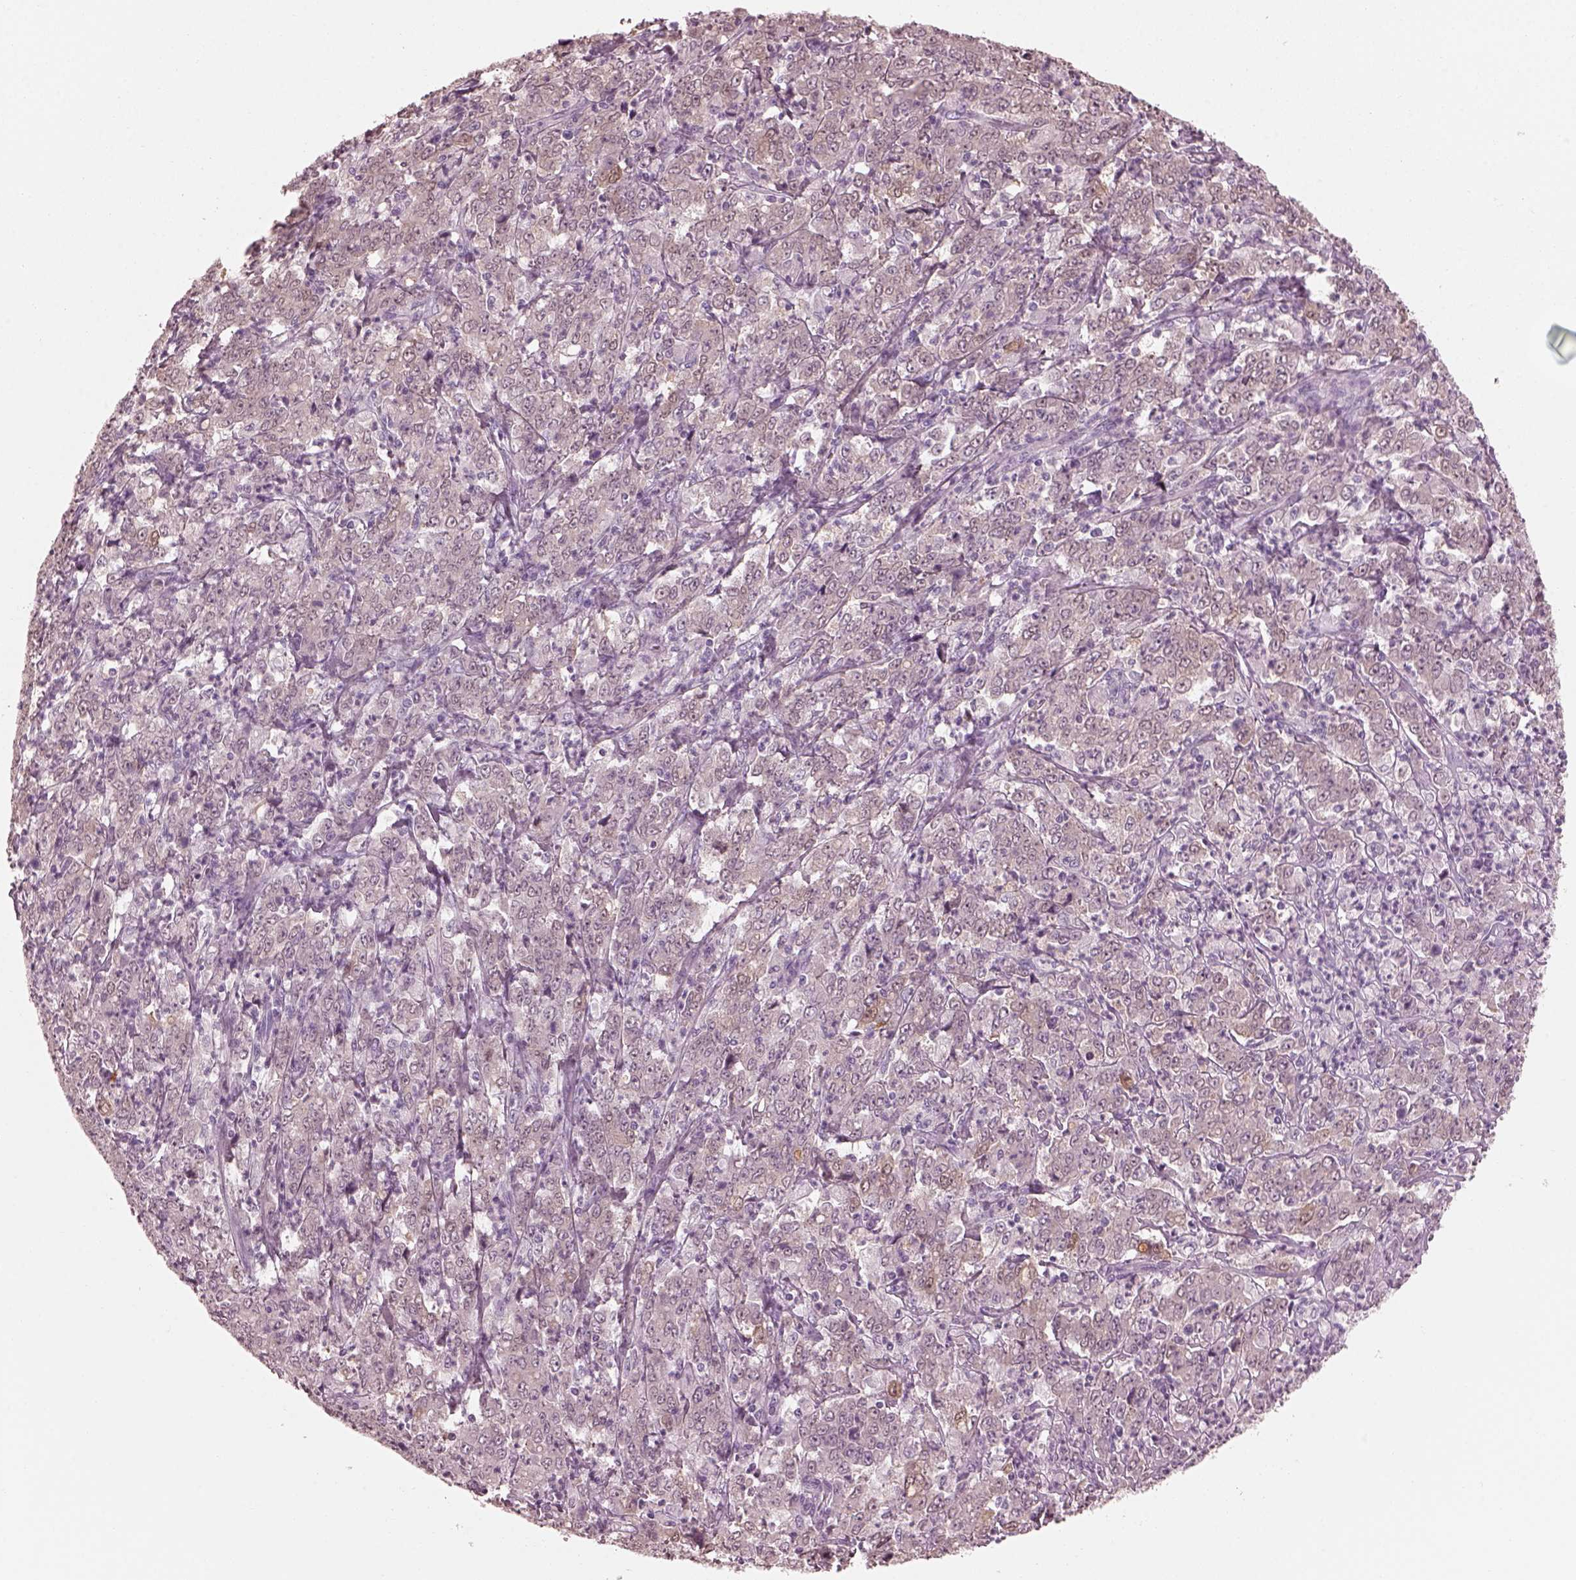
{"staining": {"intensity": "negative", "quantity": "none", "location": "none"}, "tissue": "stomach cancer", "cell_type": "Tumor cells", "image_type": "cancer", "snomed": [{"axis": "morphology", "description": "Adenocarcinoma, NOS"}, {"axis": "topography", "description": "Stomach, lower"}], "caption": "This is an immunohistochemistry micrograph of human stomach cancer. There is no positivity in tumor cells.", "gene": "C2orf81", "patient": {"sex": "female", "age": 71}}